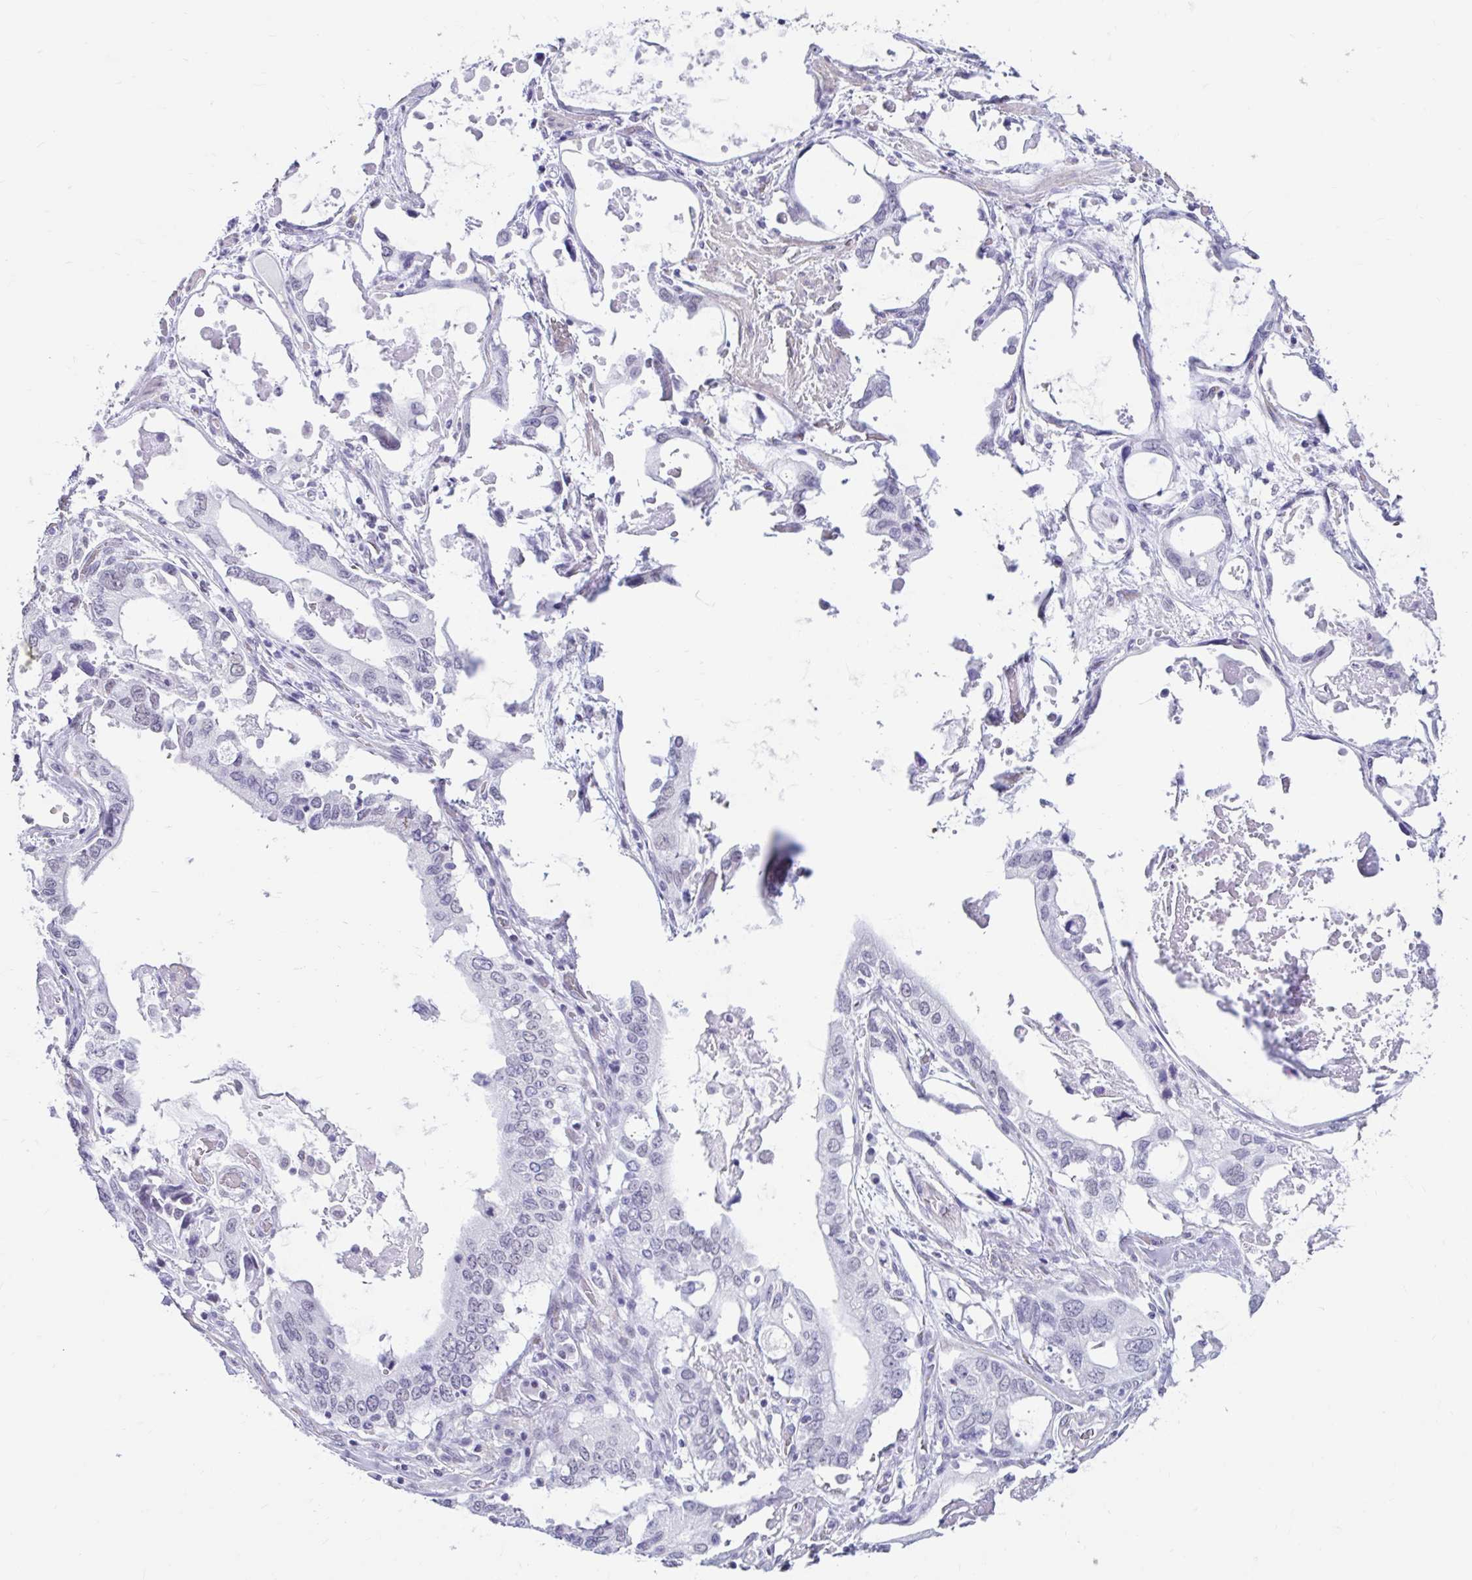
{"staining": {"intensity": "negative", "quantity": "none", "location": "none"}, "tissue": "stomach cancer", "cell_type": "Tumor cells", "image_type": "cancer", "snomed": [{"axis": "morphology", "description": "Adenocarcinoma, NOS"}, {"axis": "topography", "description": "Stomach, upper"}], "caption": "This is an immunohistochemistry photomicrograph of human stomach adenocarcinoma. There is no staining in tumor cells.", "gene": "DCAF17", "patient": {"sex": "male", "age": 74}}